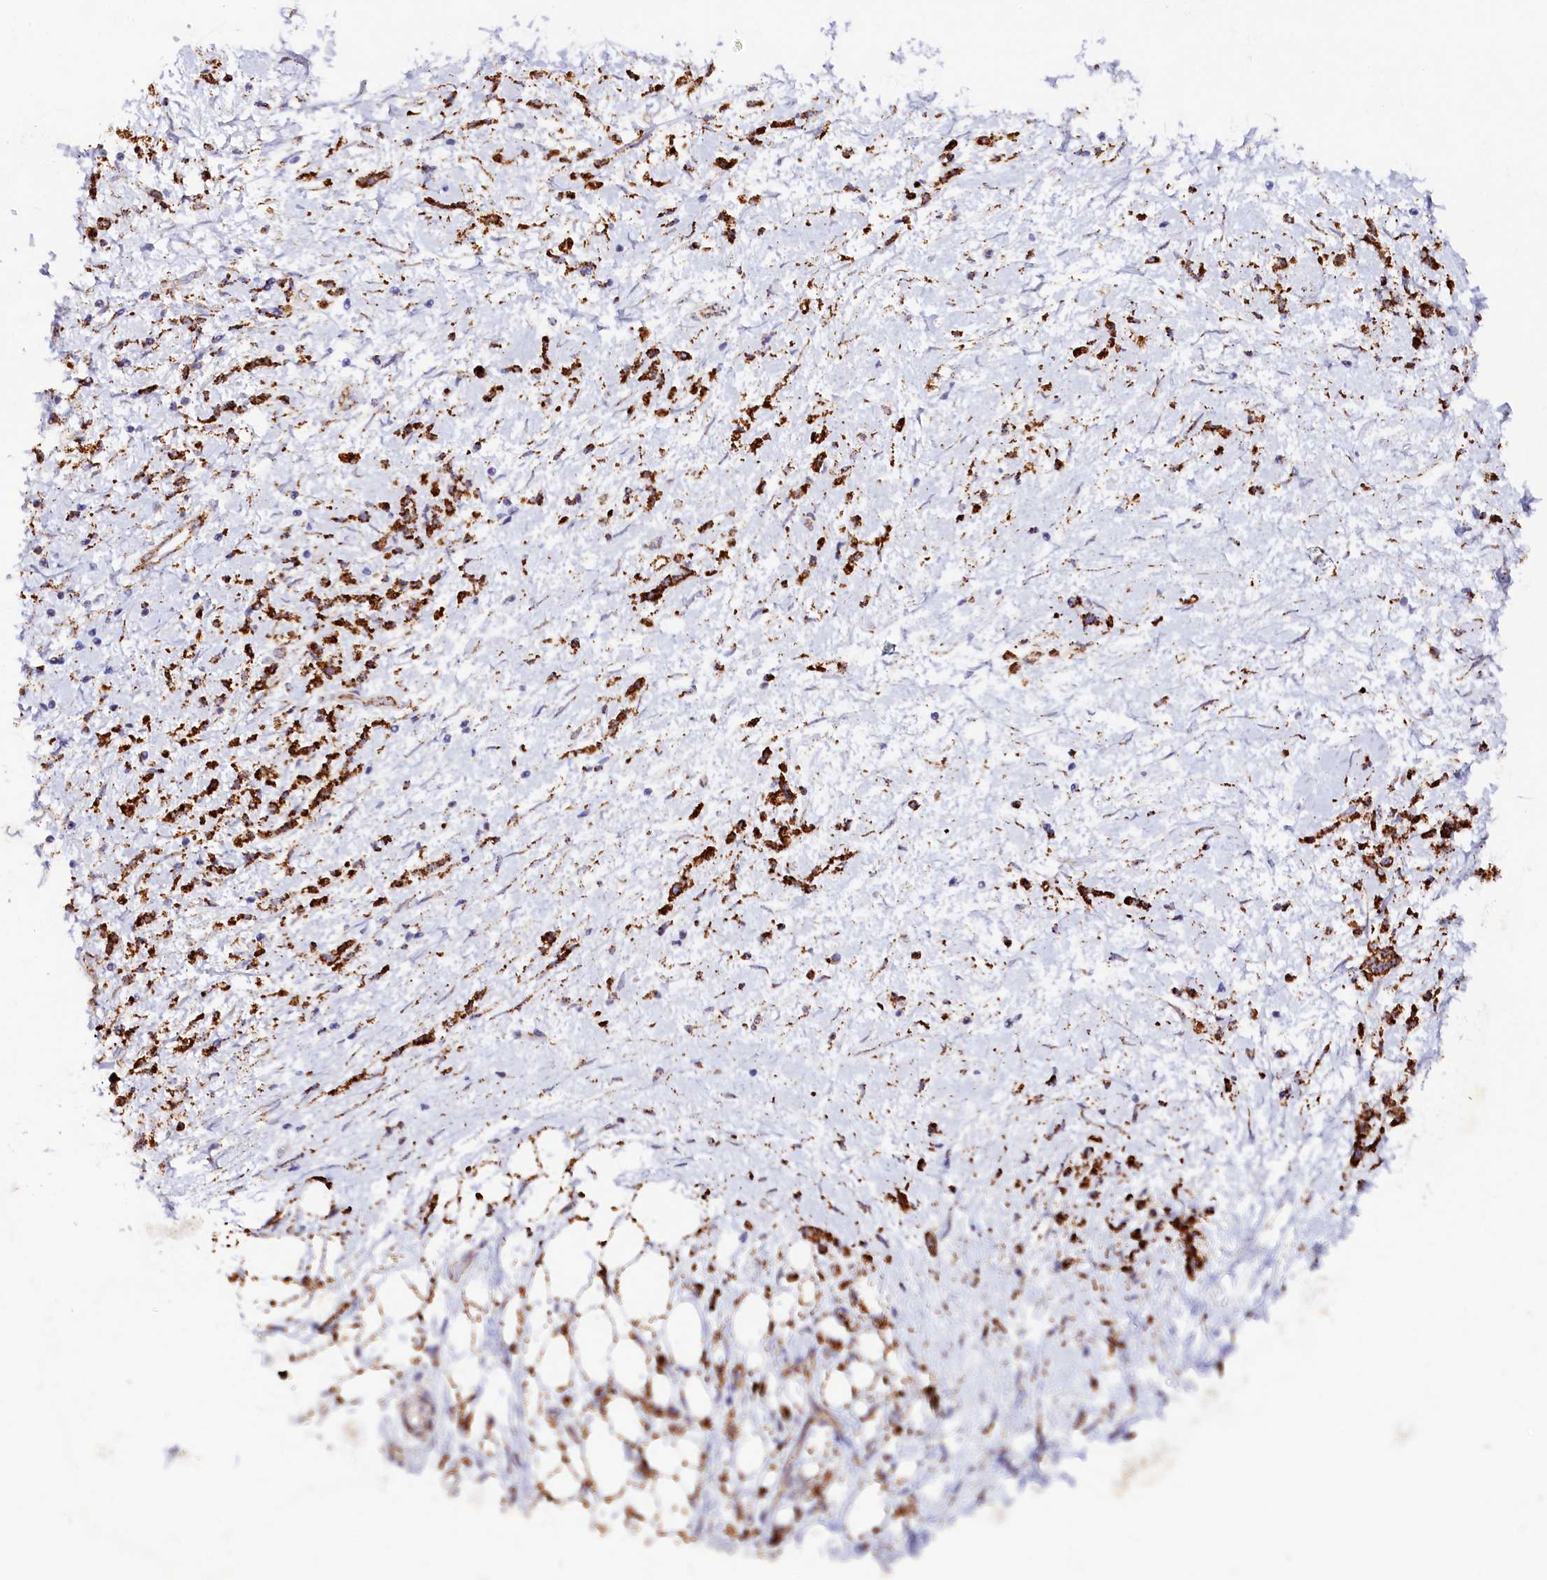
{"staining": {"intensity": "strong", "quantity": ">75%", "location": "cytoplasmic/membranous"}, "tissue": "stomach cancer", "cell_type": "Tumor cells", "image_type": "cancer", "snomed": [{"axis": "morphology", "description": "Adenocarcinoma, NOS"}, {"axis": "topography", "description": "Stomach"}], "caption": "The micrograph demonstrates a brown stain indicating the presence of a protein in the cytoplasmic/membranous of tumor cells in stomach cancer.", "gene": "AKTIP", "patient": {"sex": "female", "age": 60}}